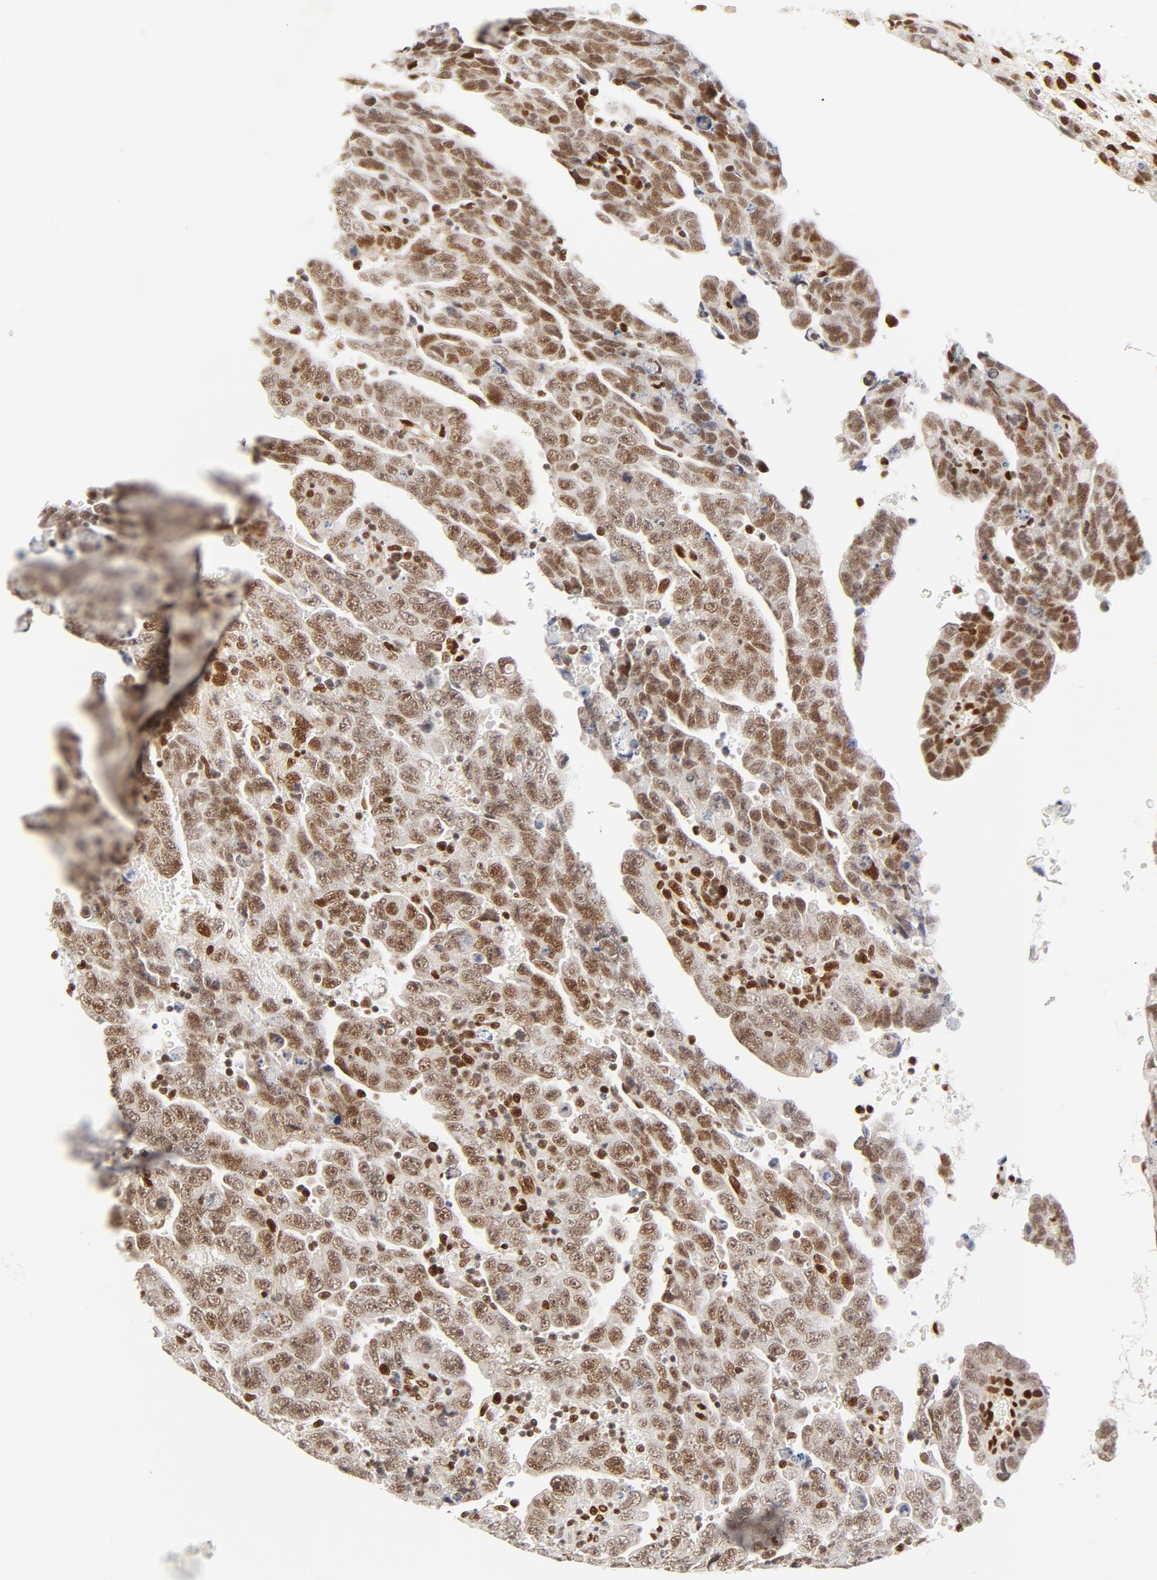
{"staining": {"intensity": "moderate", "quantity": ">75%", "location": "nuclear"}, "tissue": "testis cancer", "cell_type": "Tumor cells", "image_type": "cancer", "snomed": [{"axis": "morphology", "description": "Carcinoma, Embryonal, NOS"}, {"axis": "topography", "description": "Testis"}], "caption": "Embryonal carcinoma (testis) stained with a protein marker demonstrates moderate staining in tumor cells.", "gene": "MEF2A", "patient": {"sex": "male", "age": 28}}